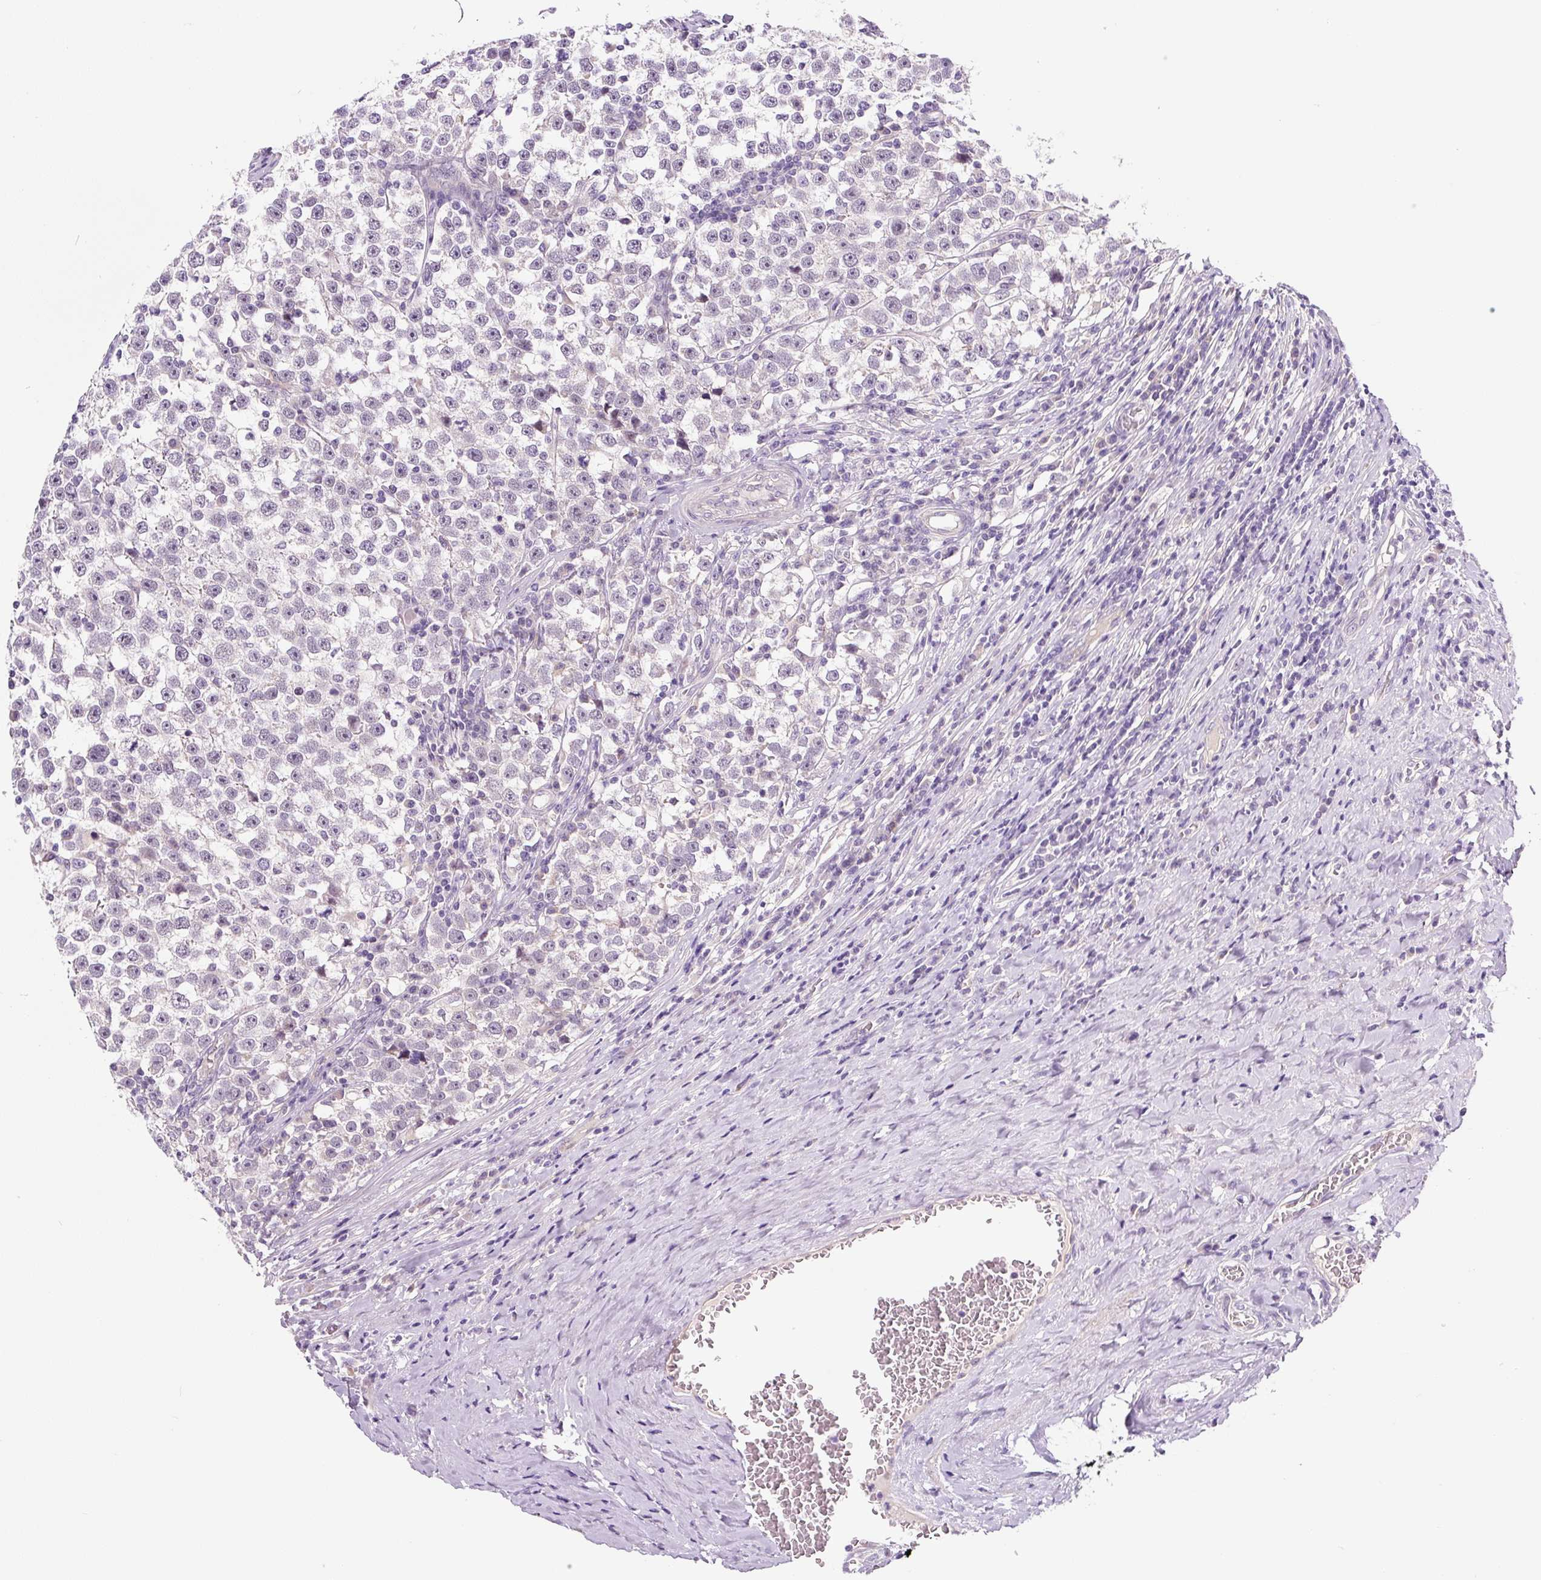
{"staining": {"intensity": "negative", "quantity": "none", "location": "none"}, "tissue": "testis cancer", "cell_type": "Tumor cells", "image_type": "cancer", "snomed": [{"axis": "morphology", "description": "Normal tissue, NOS"}, {"axis": "morphology", "description": "Seminoma, NOS"}, {"axis": "topography", "description": "Testis"}], "caption": "Tumor cells show no significant positivity in testis seminoma. (Stains: DAB (3,3'-diaminobenzidine) immunohistochemistry with hematoxylin counter stain, Microscopy: brightfield microscopy at high magnification).", "gene": "PRKAA2", "patient": {"sex": "male", "age": 43}}